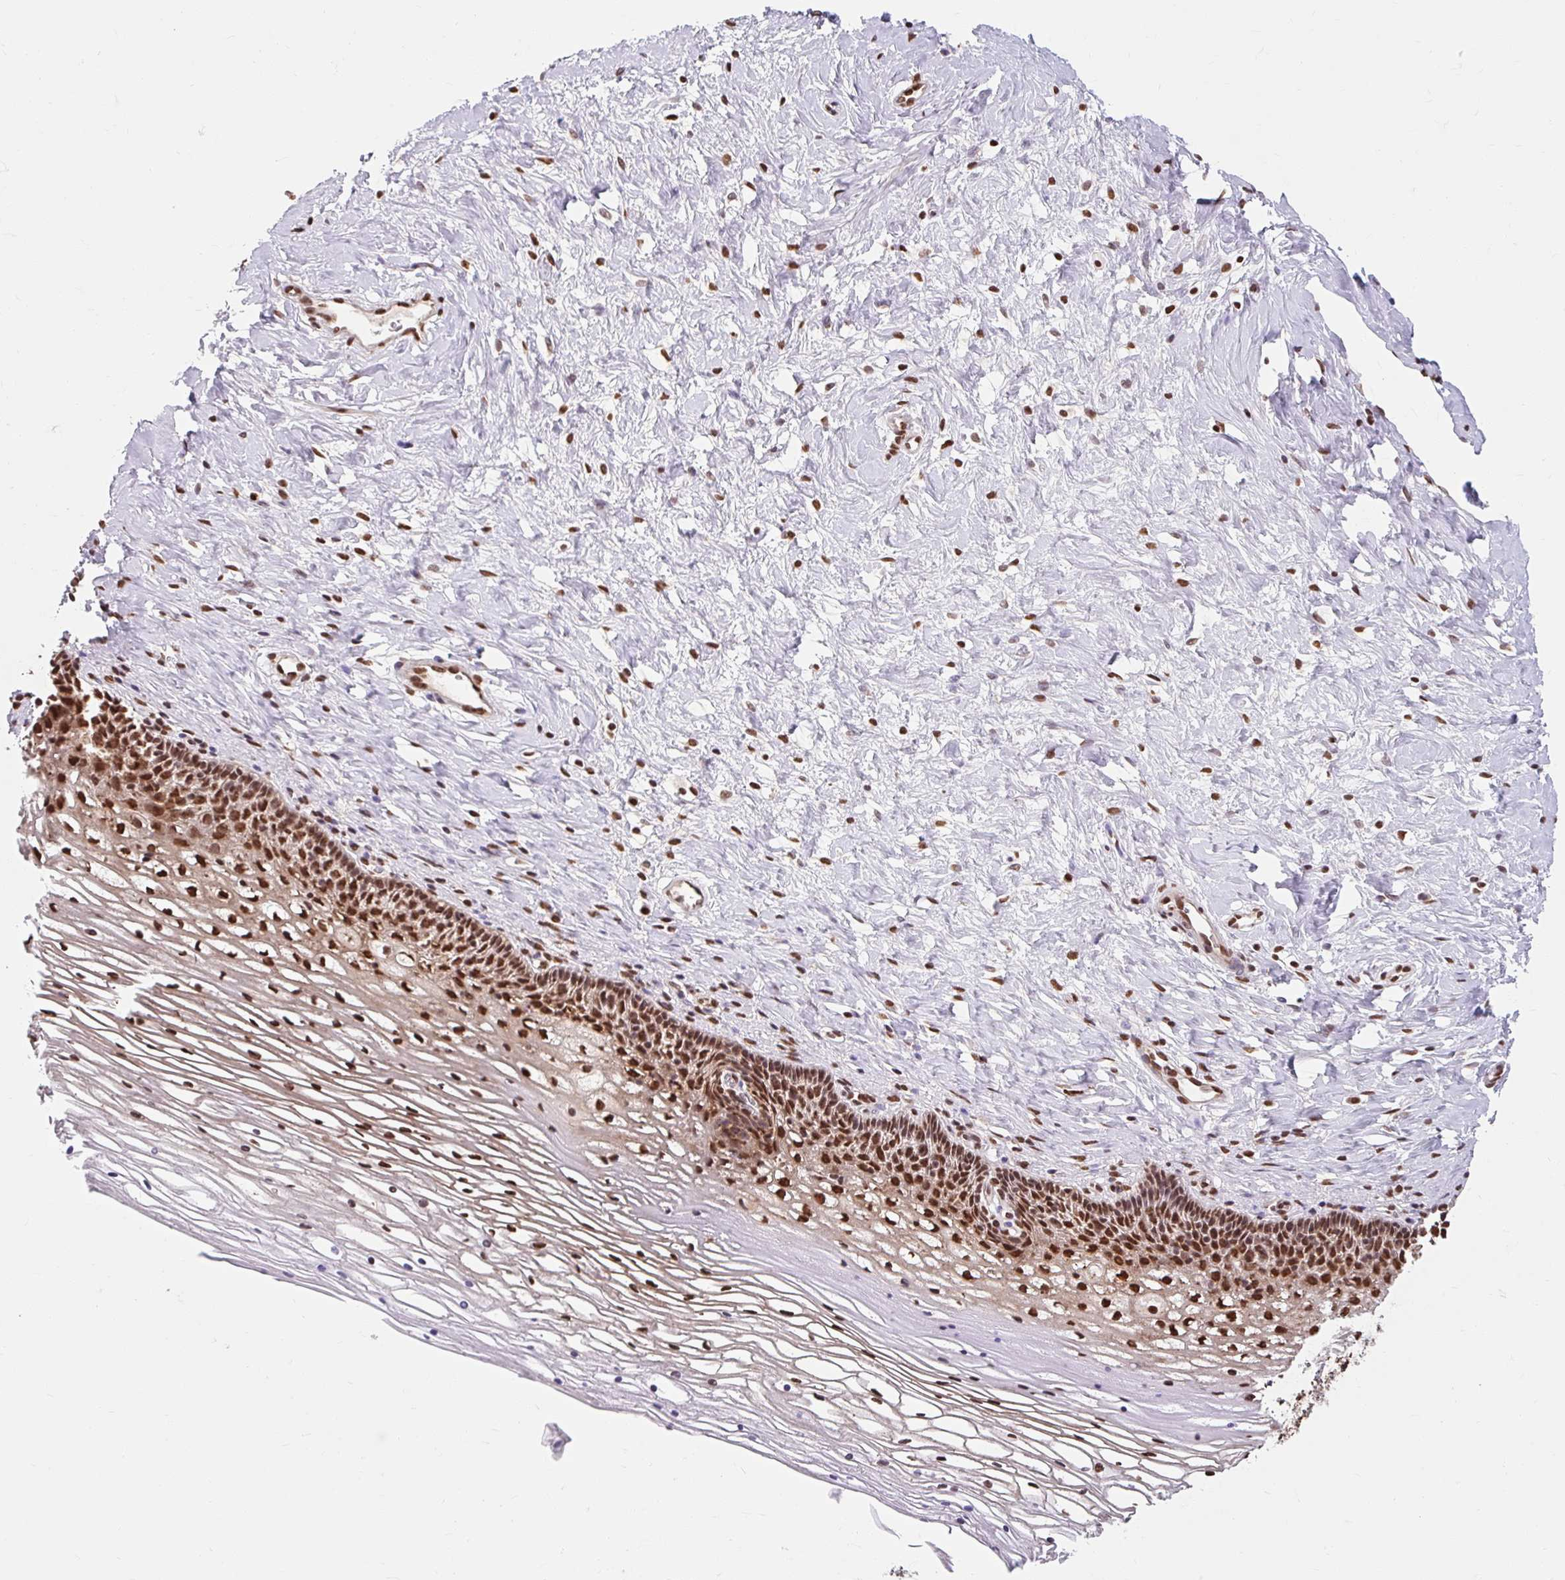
{"staining": {"intensity": "strong", "quantity": ">75%", "location": "nuclear"}, "tissue": "cervix", "cell_type": "Glandular cells", "image_type": "normal", "snomed": [{"axis": "morphology", "description": "Normal tissue, NOS"}, {"axis": "topography", "description": "Cervix"}], "caption": "This image exhibits immunohistochemistry staining of benign human cervix, with high strong nuclear staining in about >75% of glandular cells.", "gene": "BICRA", "patient": {"sex": "female", "age": 36}}